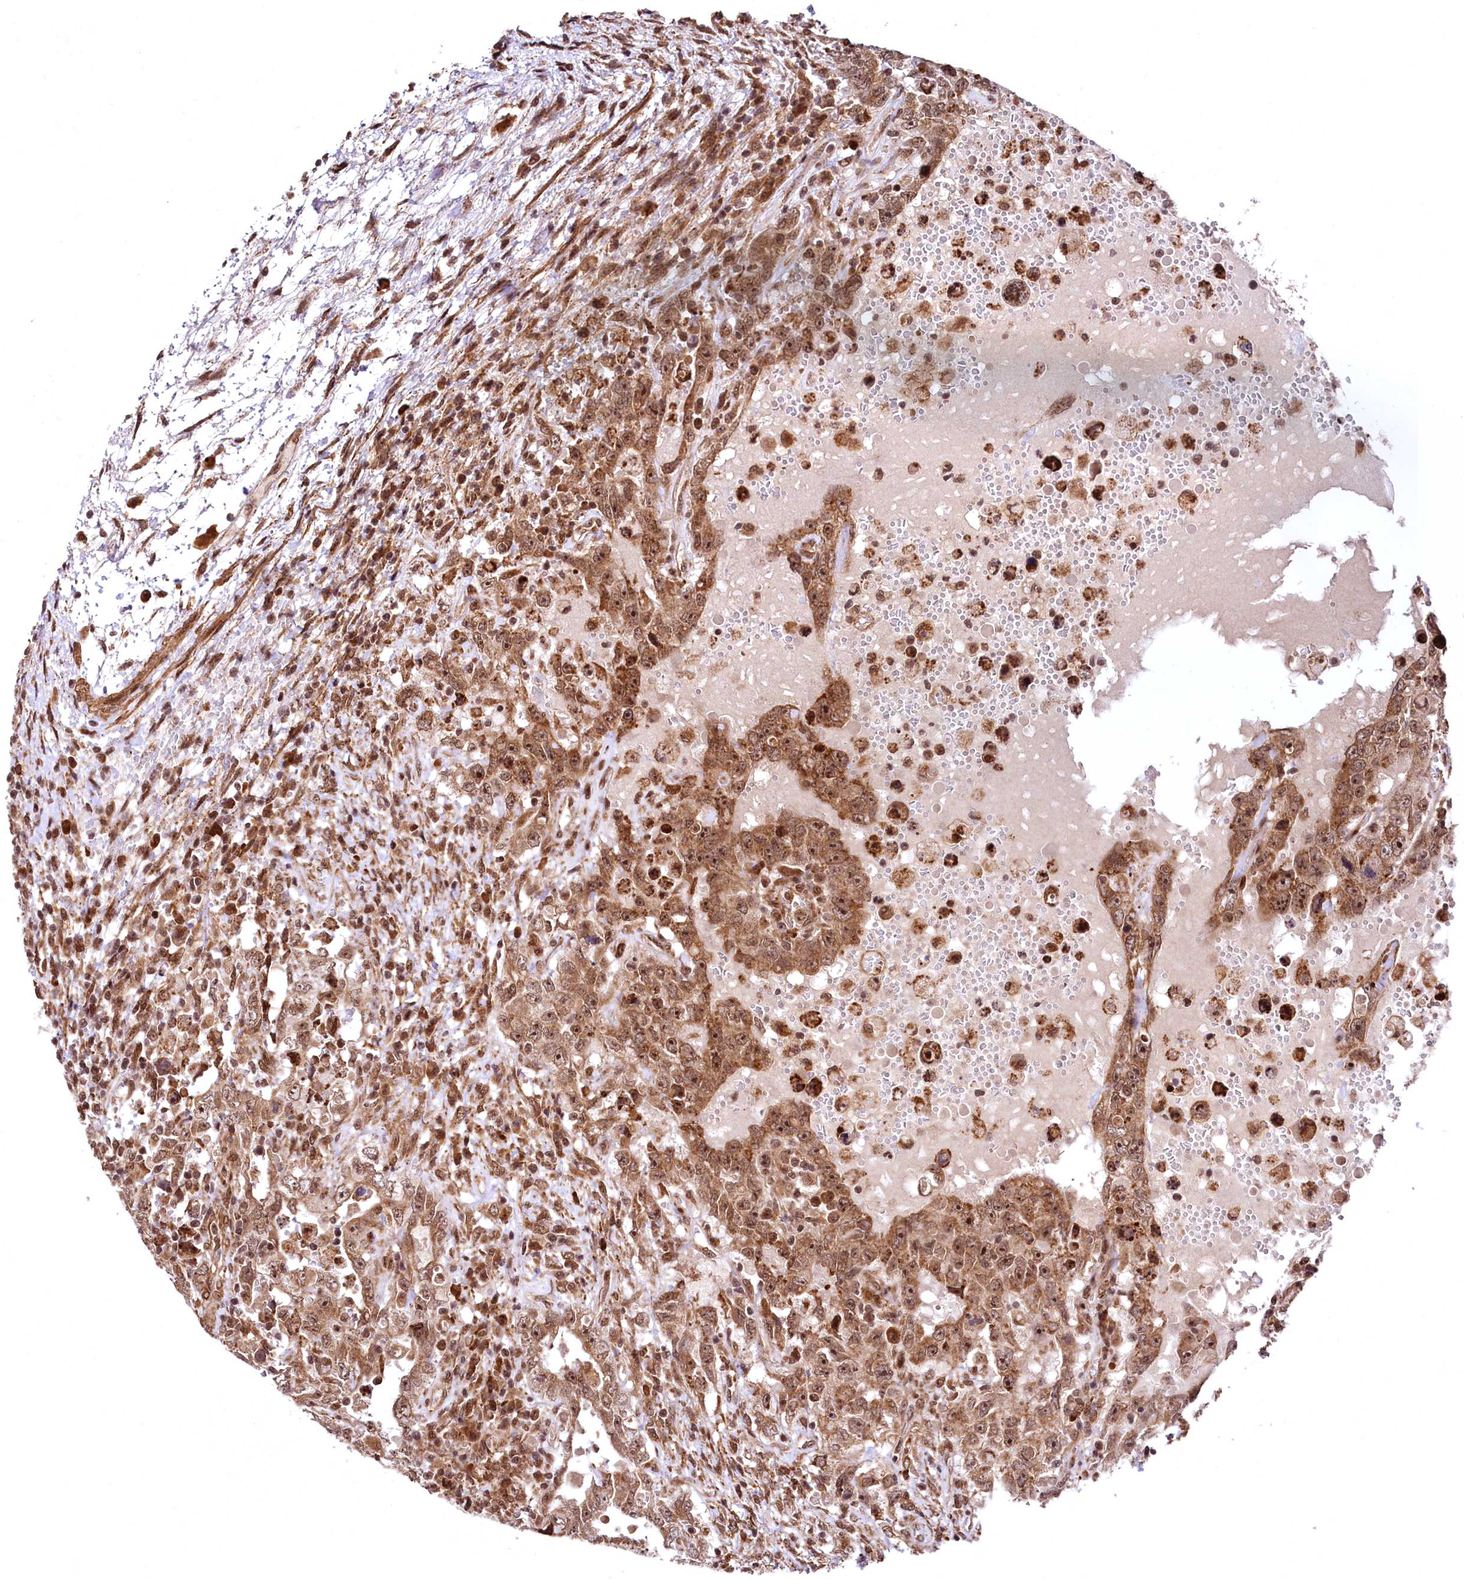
{"staining": {"intensity": "moderate", "quantity": ">75%", "location": "cytoplasmic/membranous,nuclear"}, "tissue": "testis cancer", "cell_type": "Tumor cells", "image_type": "cancer", "snomed": [{"axis": "morphology", "description": "Carcinoma, Embryonal, NOS"}, {"axis": "topography", "description": "Testis"}], "caption": "Moderate cytoplasmic/membranous and nuclear positivity for a protein is appreciated in about >75% of tumor cells of testis embryonal carcinoma using immunohistochemistry.", "gene": "PDS5B", "patient": {"sex": "male", "age": 26}}